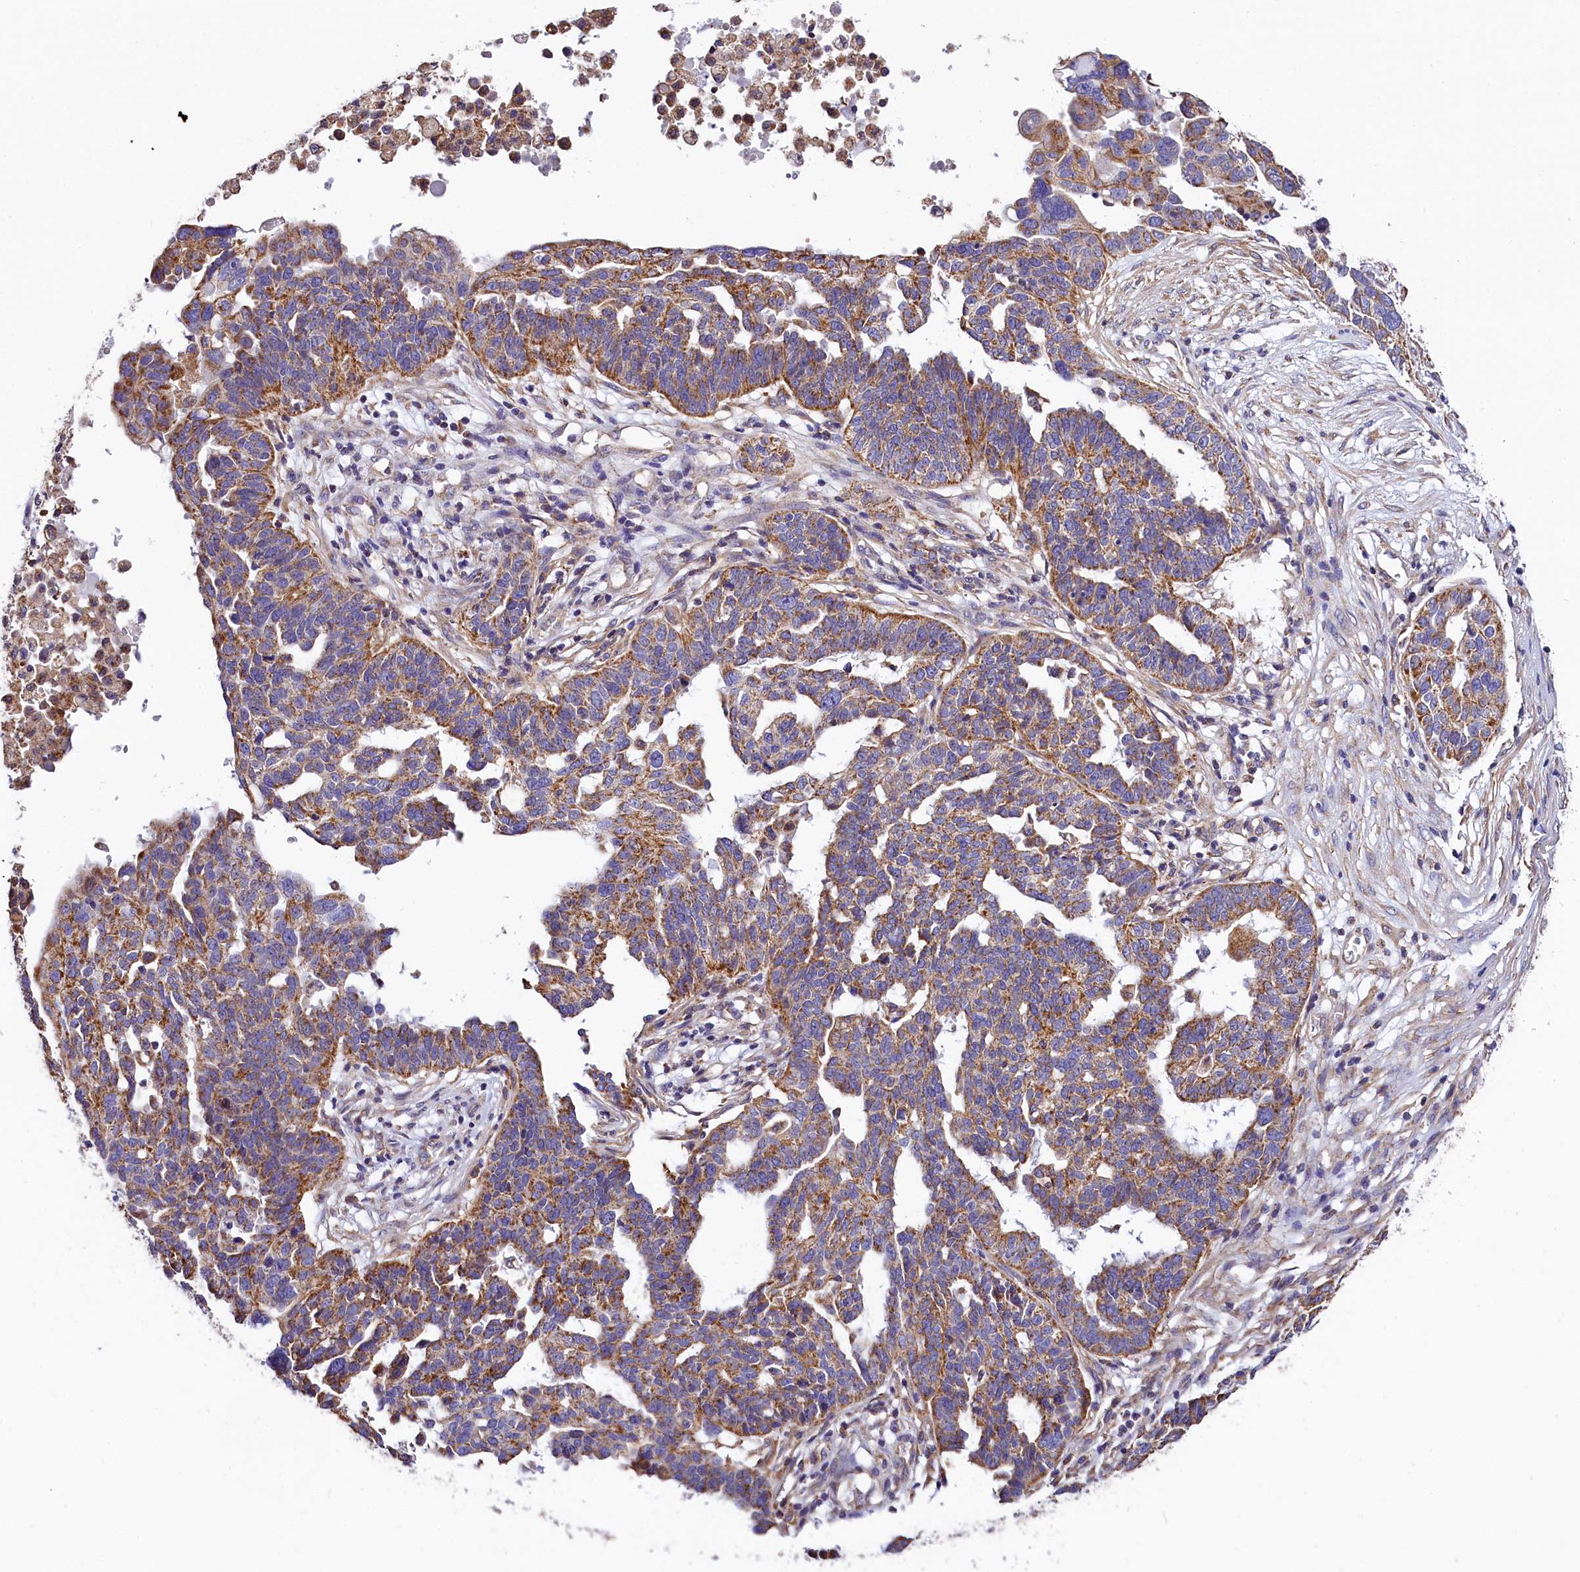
{"staining": {"intensity": "moderate", "quantity": ">75%", "location": "cytoplasmic/membranous"}, "tissue": "ovarian cancer", "cell_type": "Tumor cells", "image_type": "cancer", "snomed": [{"axis": "morphology", "description": "Cystadenocarcinoma, serous, NOS"}, {"axis": "topography", "description": "Ovary"}], "caption": "IHC image of neoplastic tissue: human ovarian cancer (serous cystadenocarcinoma) stained using immunohistochemistry displays medium levels of moderate protein expression localized specifically in the cytoplasmic/membranous of tumor cells, appearing as a cytoplasmic/membranous brown color.", "gene": "ACAA2", "patient": {"sex": "female", "age": 59}}